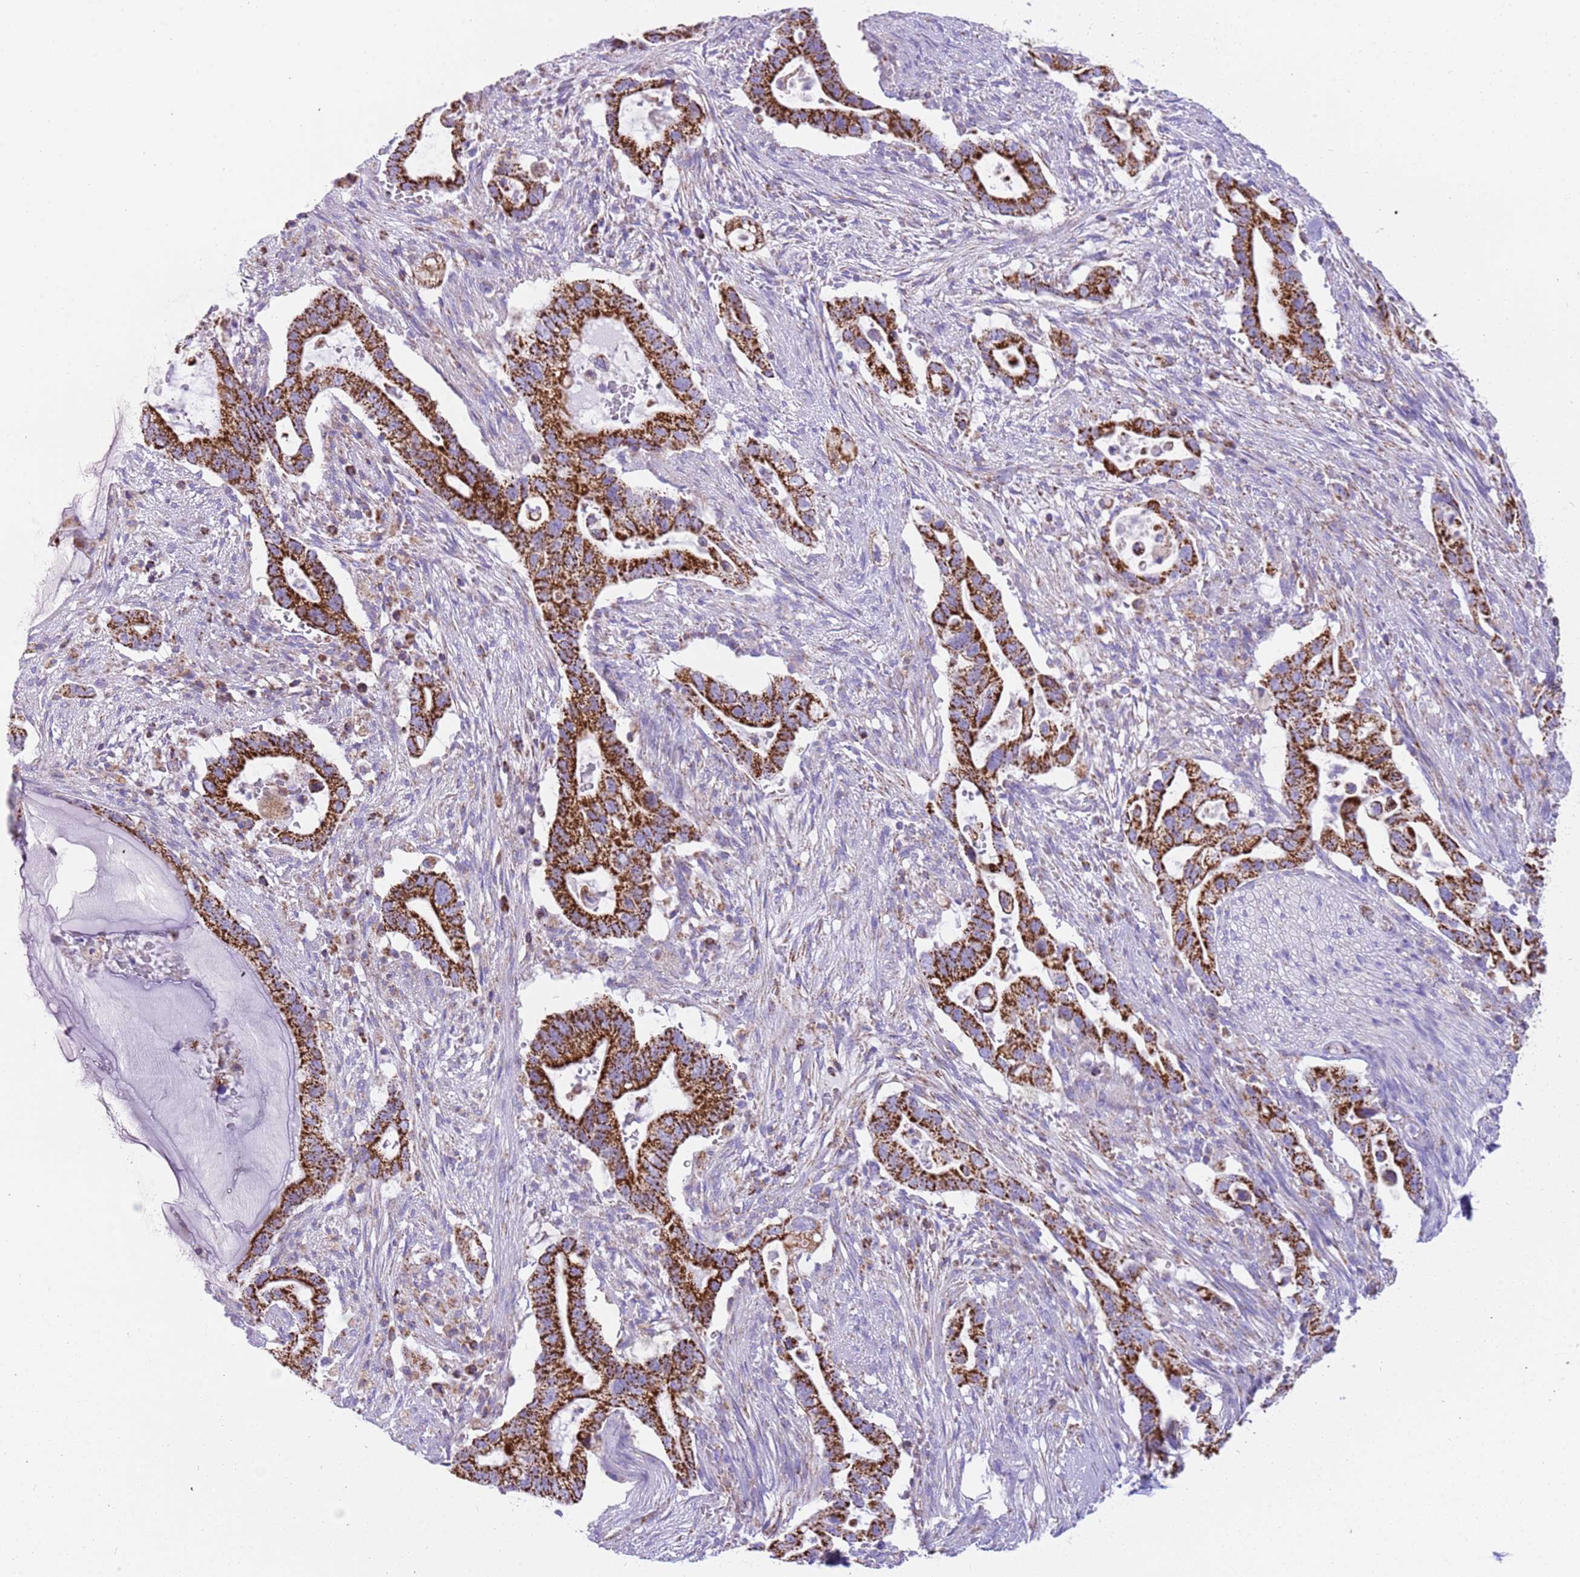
{"staining": {"intensity": "strong", "quantity": ">75%", "location": "cytoplasmic/membranous"}, "tissue": "pancreatic cancer", "cell_type": "Tumor cells", "image_type": "cancer", "snomed": [{"axis": "morphology", "description": "Adenocarcinoma, NOS"}, {"axis": "topography", "description": "Pancreas"}], "caption": "An immunohistochemistry (IHC) micrograph of neoplastic tissue is shown. Protein staining in brown shows strong cytoplasmic/membranous positivity in pancreatic adenocarcinoma within tumor cells.", "gene": "SUCLG2", "patient": {"sex": "female", "age": 72}}